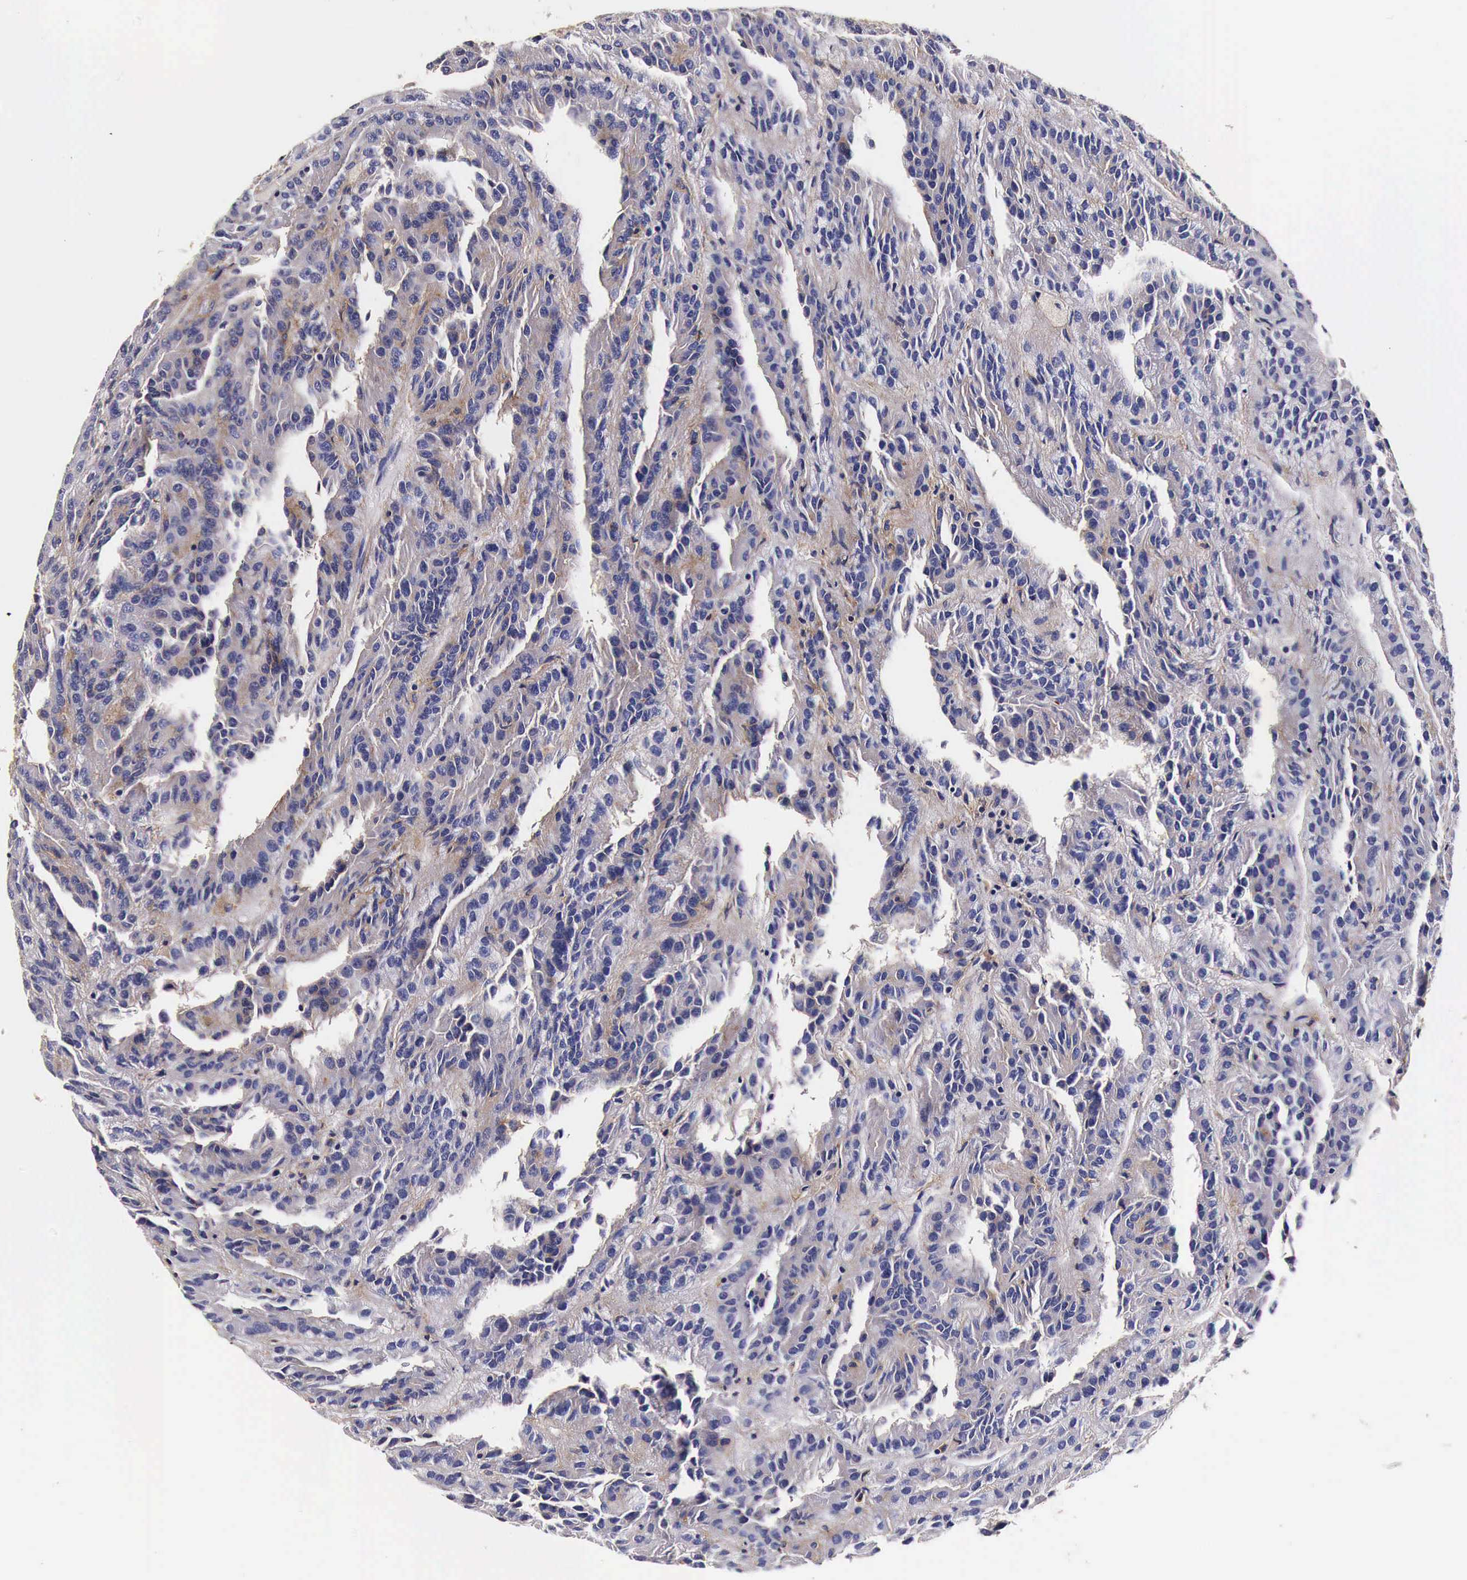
{"staining": {"intensity": "weak", "quantity": "25%-75%", "location": "cytoplasmic/membranous"}, "tissue": "renal cancer", "cell_type": "Tumor cells", "image_type": "cancer", "snomed": [{"axis": "morphology", "description": "Adenocarcinoma, NOS"}, {"axis": "topography", "description": "Kidney"}], "caption": "This histopathology image displays immunohistochemistry staining of human renal cancer, with low weak cytoplasmic/membranous staining in approximately 25%-75% of tumor cells.", "gene": "RP2", "patient": {"sex": "male", "age": 46}}